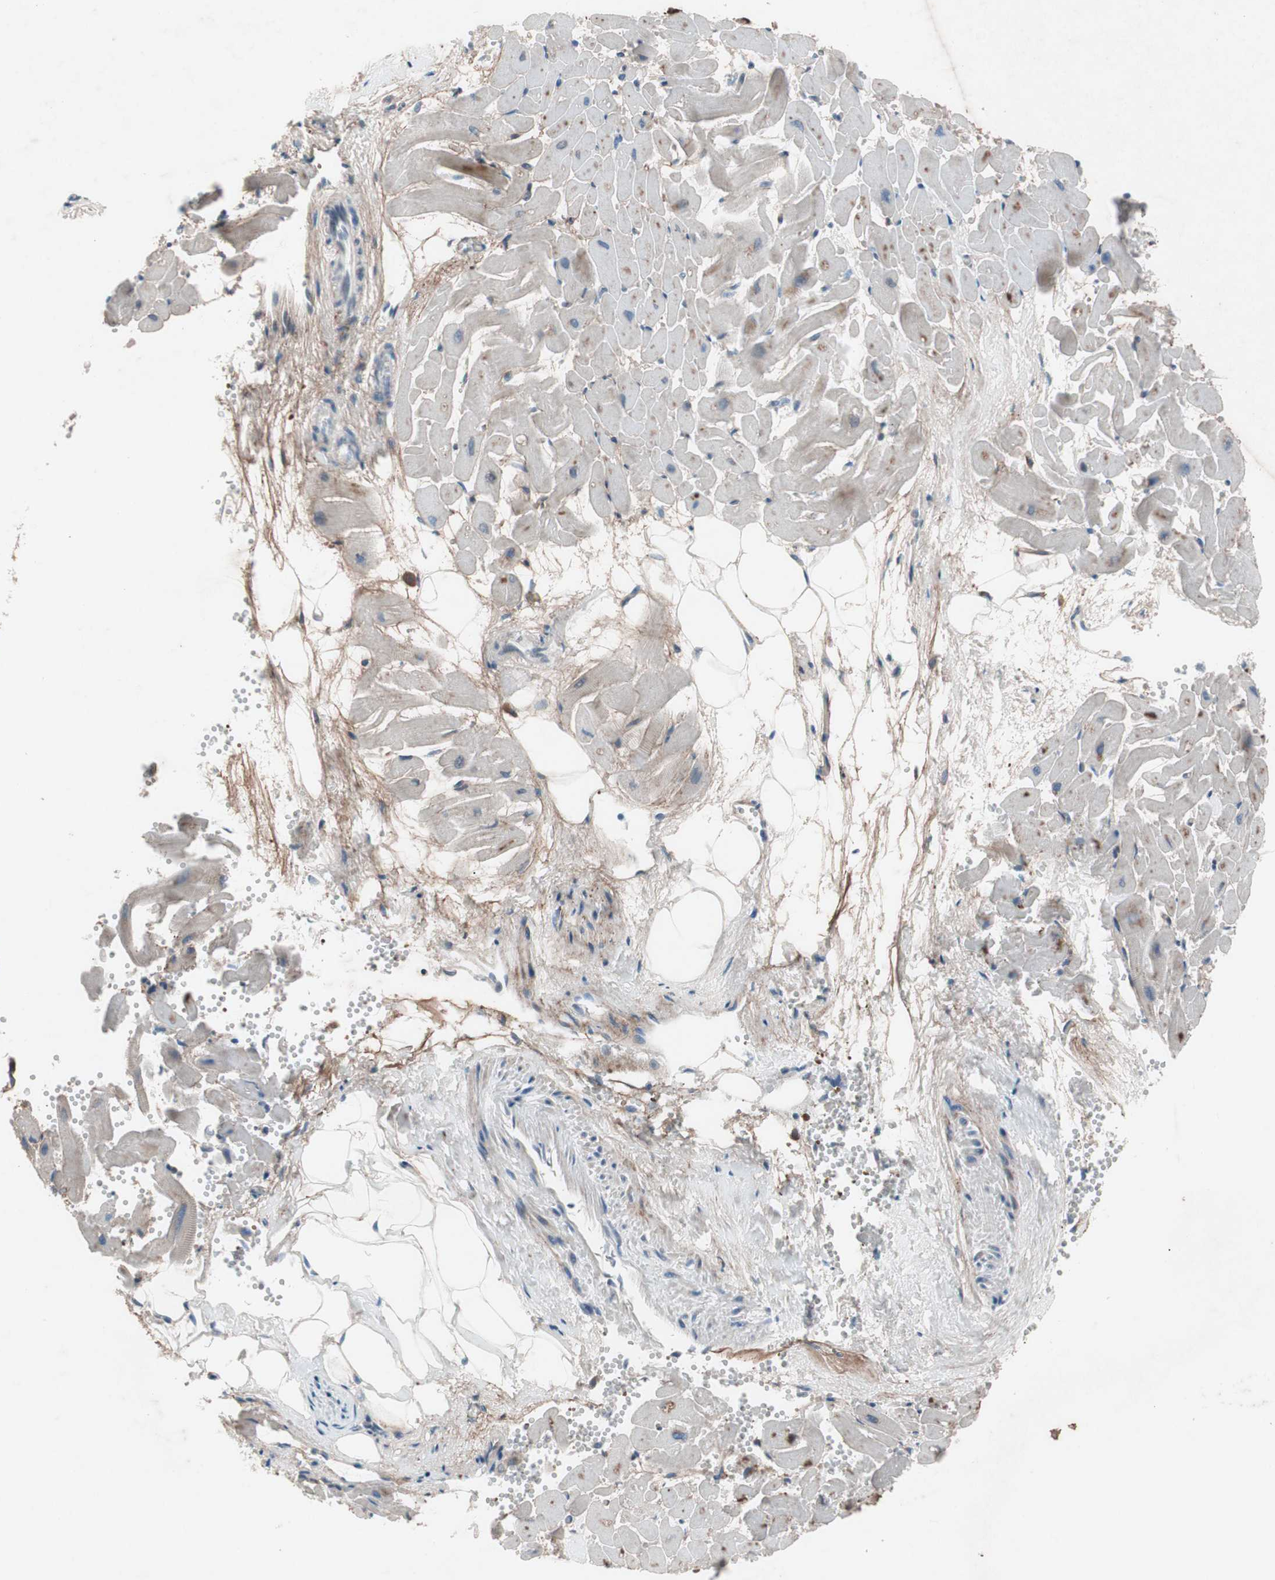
{"staining": {"intensity": "moderate", "quantity": "25%-75%", "location": "cytoplasmic/membranous"}, "tissue": "heart muscle", "cell_type": "Cardiomyocytes", "image_type": "normal", "snomed": [{"axis": "morphology", "description": "Normal tissue, NOS"}, {"axis": "topography", "description": "Heart"}], "caption": "IHC photomicrograph of unremarkable heart muscle: heart muscle stained using immunohistochemistry (IHC) shows medium levels of moderate protein expression localized specifically in the cytoplasmic/membranous of cardiomyocytes, appearing as a cytoplasmic/membranous brown color.", "gene": "GRB7", "patient": {"sex": "female", "age": 19}}